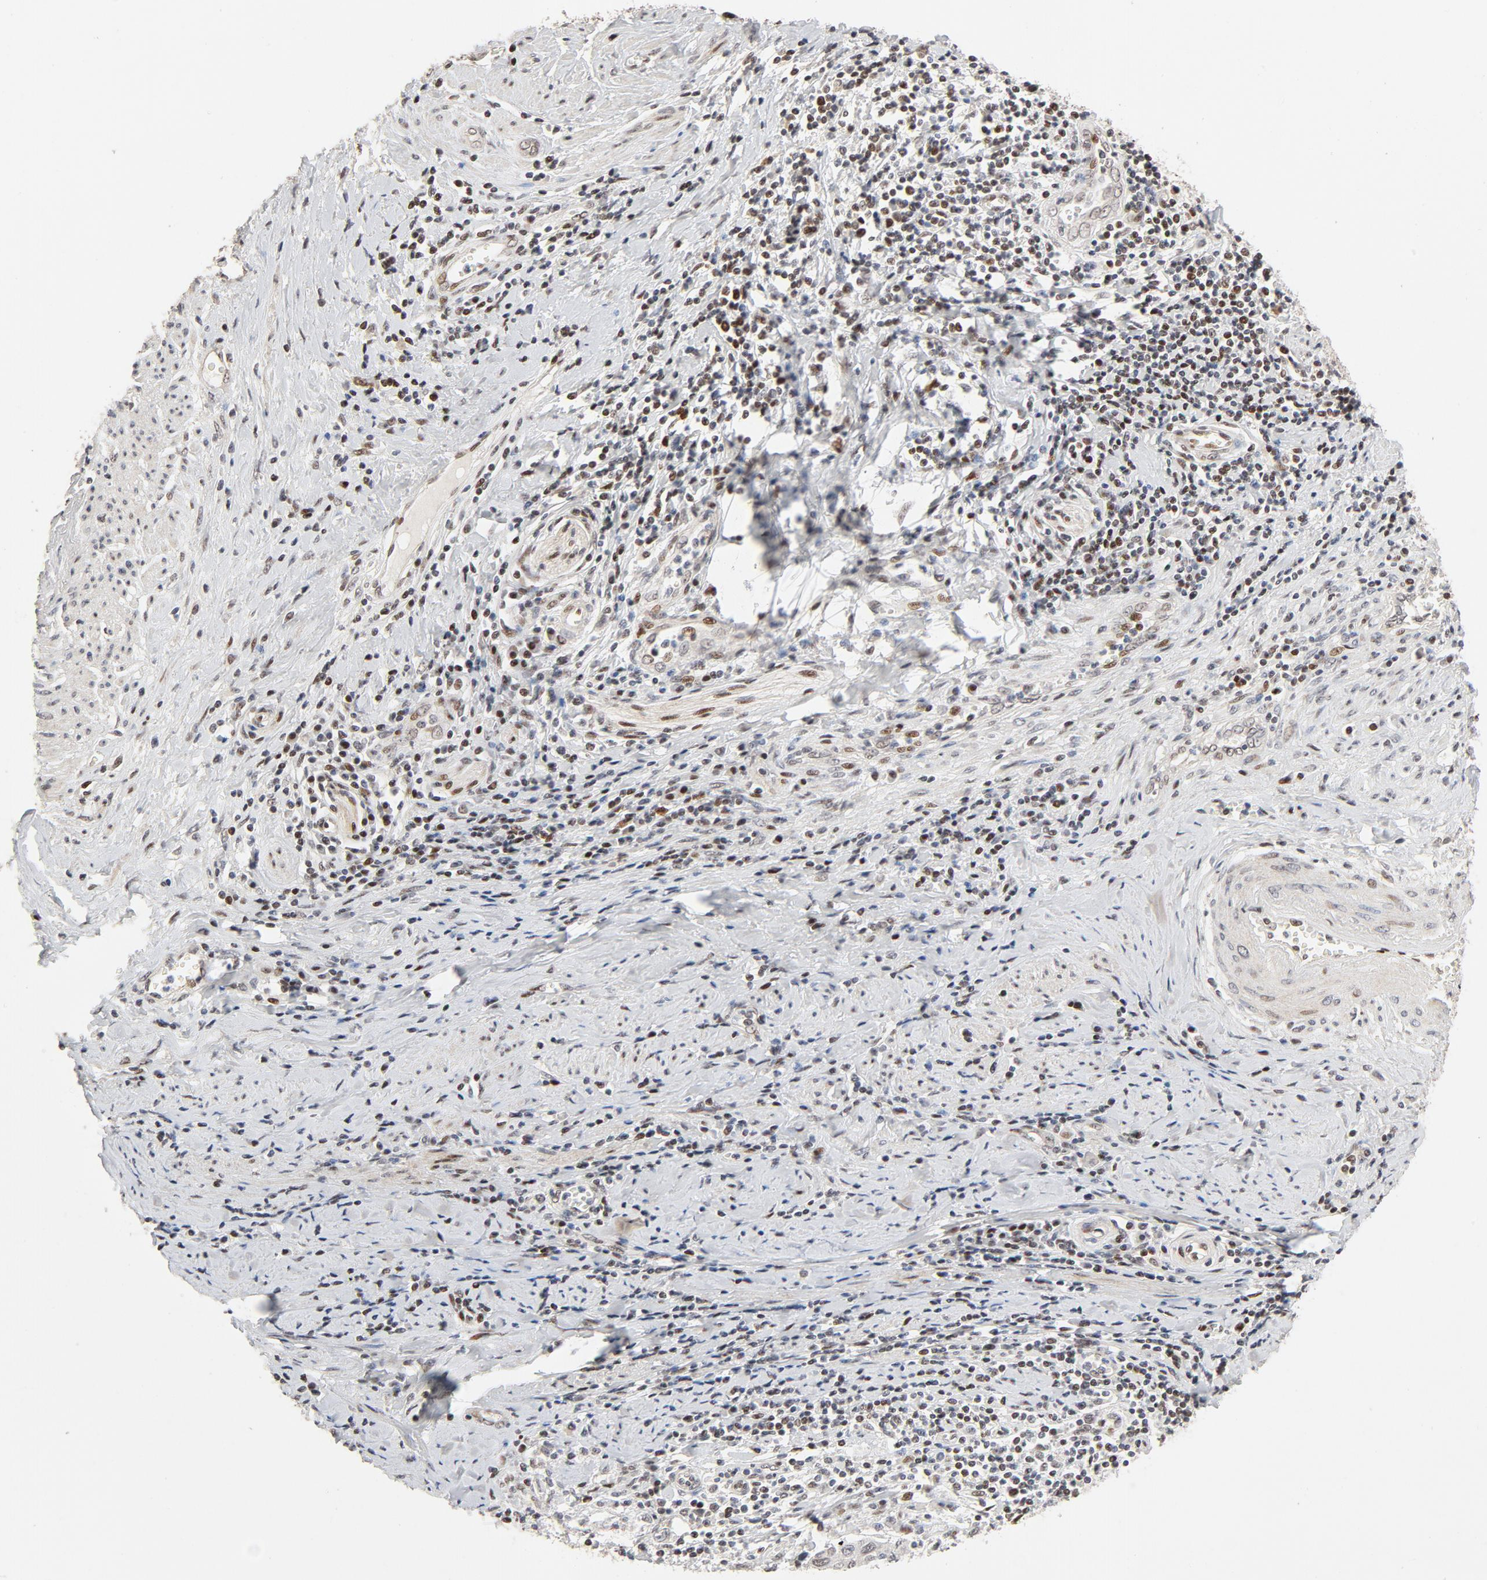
{"staining": {"intensity": "weak", "quantity": "25%-75%", "location": "nuclear"}, "tissue": "cervical cancer", "cell_type": "Tumor cells", "image_type": "cancer", "snomed": [{"axis": "morphology", "description": "Squamous cell carcinoma, NOS"}, {"axis": "topography", "description": "Cervix"}], "caption": "DAB immunohistochemical staining of squamous cell carcinoma (cervical) exhibits weak nuclear protein positivity in about 25%-75% of tumor cells. Using DAB (brown) and hematoxylin (blue) stains, captured at high magnification using brightfield microscopy.", "gene": "GTF2I", "patient": {"sex": "female", "age": 53}}